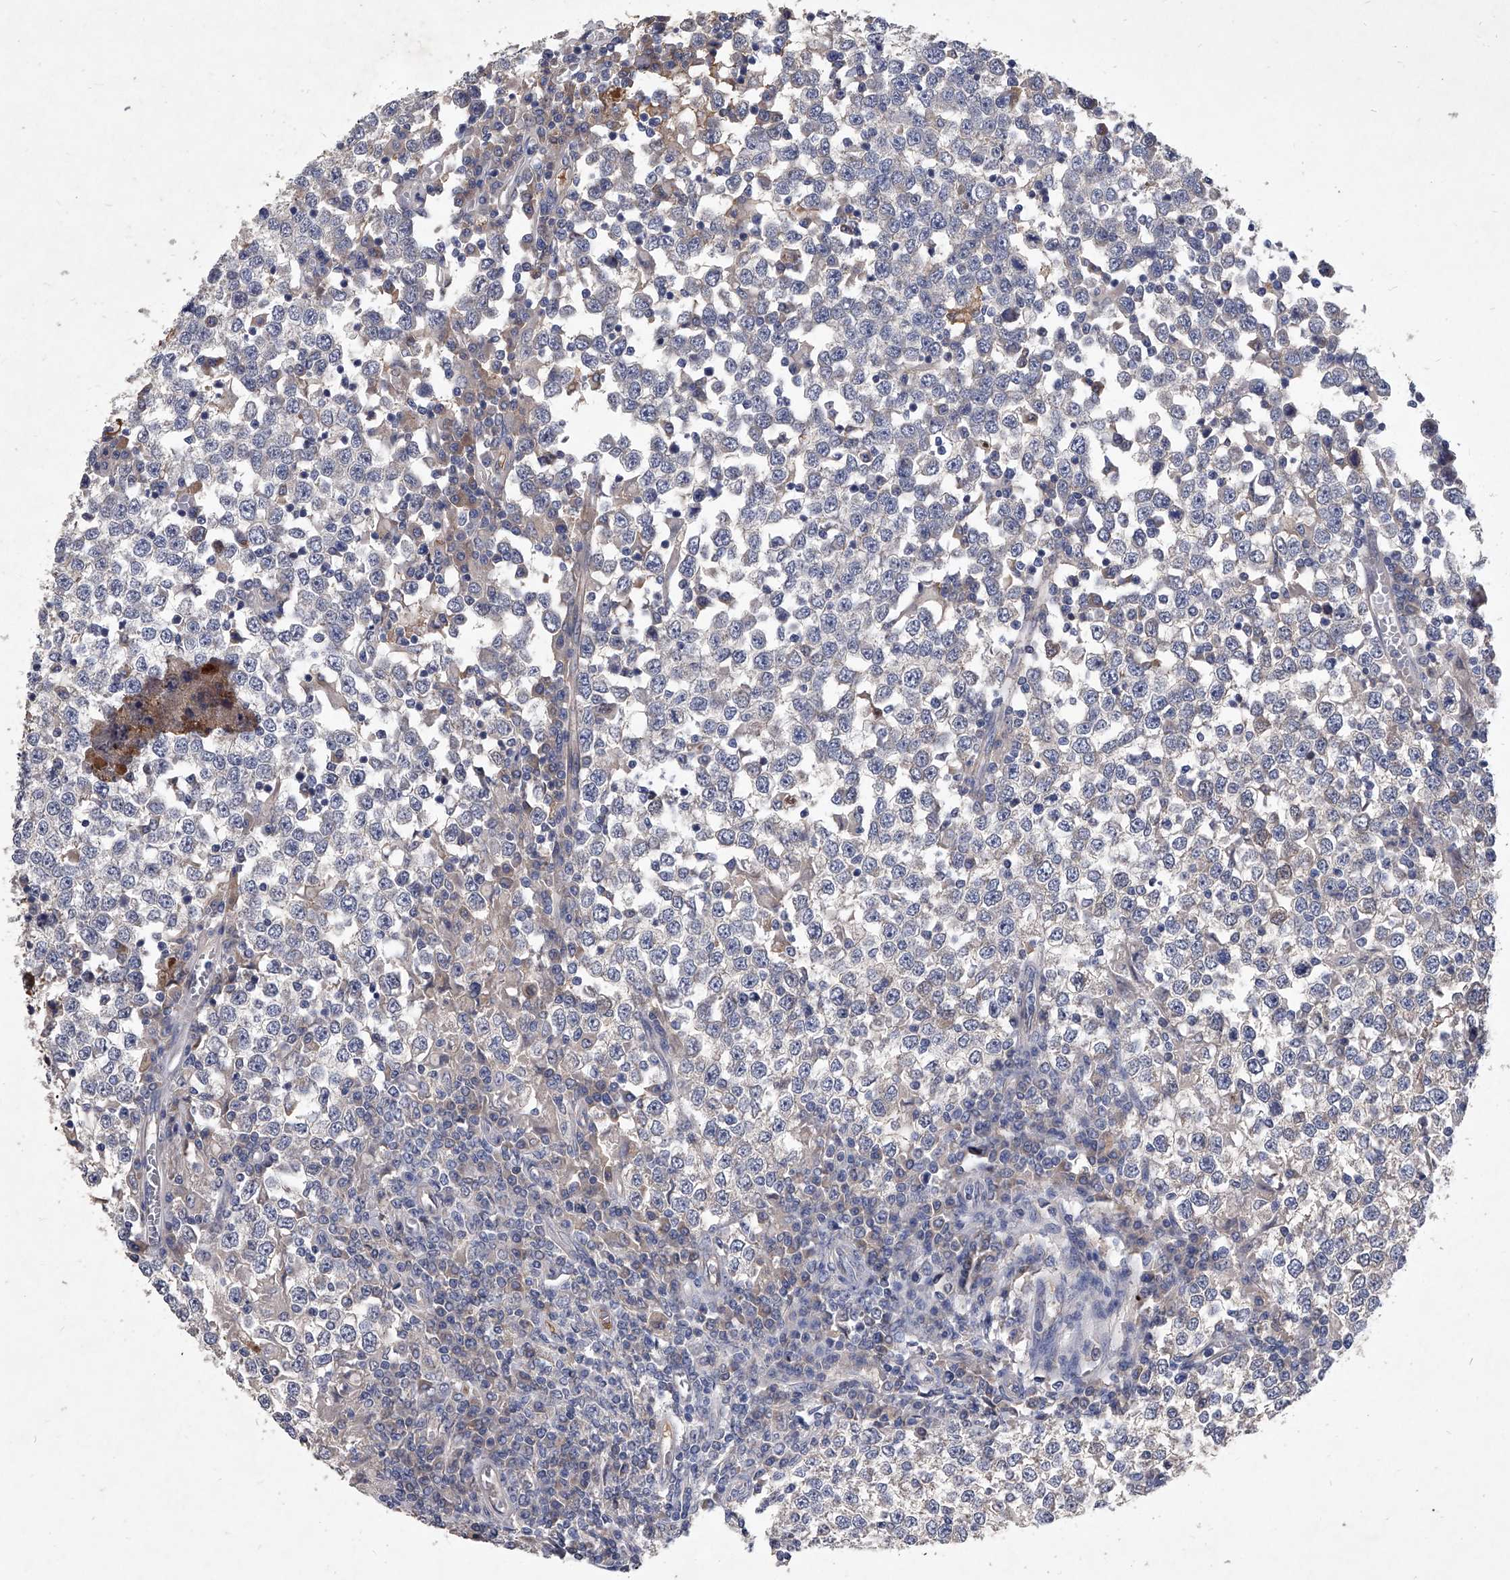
{"staining": {"intensity": "negative", "quantity": "none", "location": "none"}, "tissue": "testis cancer", "cell_type": "Tumor cells", "image_type": "cancer", "snomed": [{"axis": "morphology", "description": "Seminoma, NOS"}, {"axis": "topography", "description": "Testis"}], "caption": "DAB immunohistochemical staining of human testis cancer displays no significant positivity in tumor cells. (IHC, brightfield microscopy, high magnification).", "gene": "C5", "patient": {"sex": "male", "age": 65}}